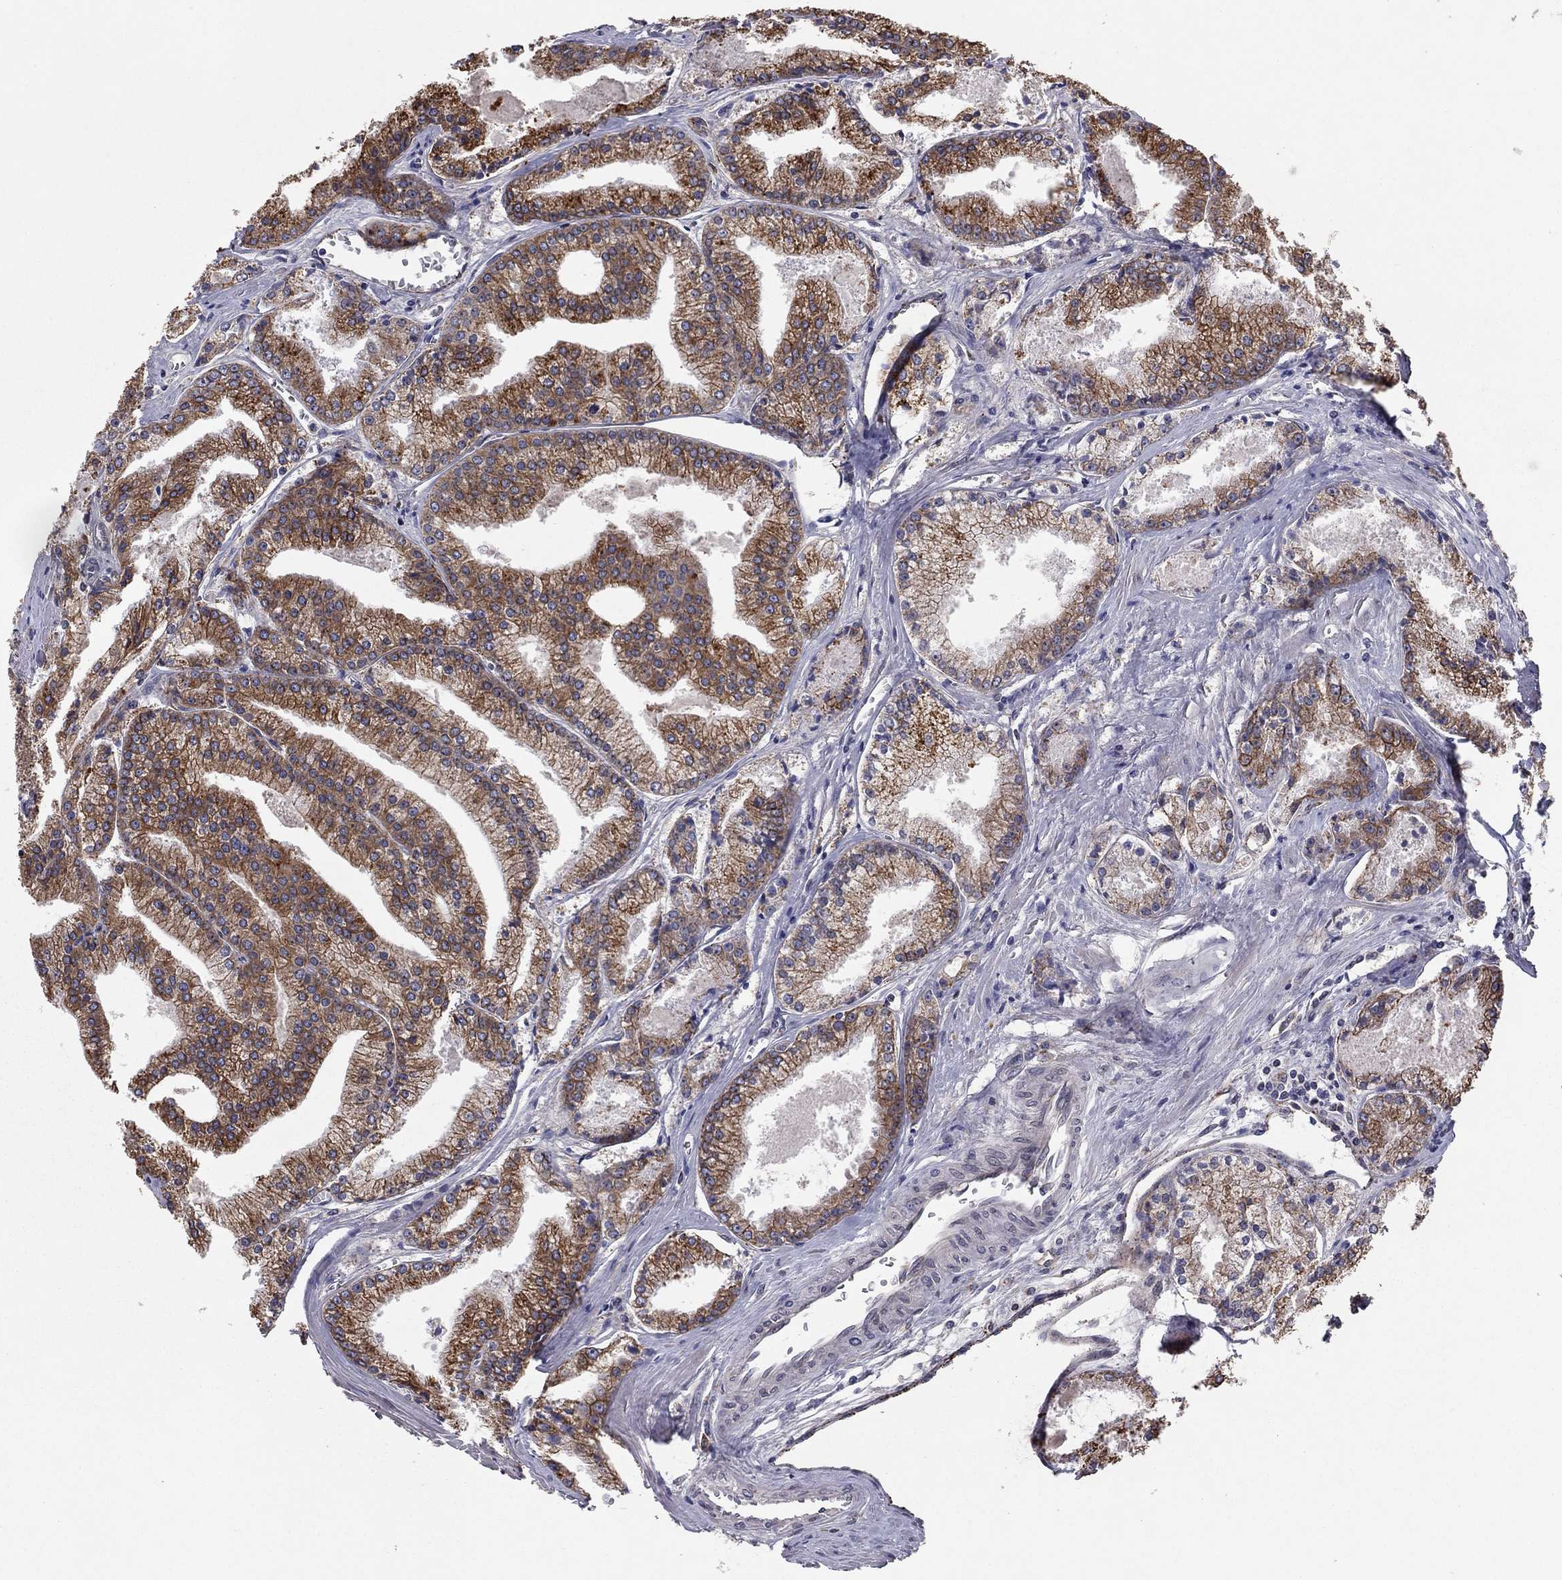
{"staining": {"intensity": "strong", "quantity": "25%-75%", "location": "cytoplasmic/membranous"}, "tissue": "prostate cancer", "cell_type": "Tumor cells", "image_type": "cancer", "snomed": [{"axis": "morphology", "description": "Adenocarcinoma, NOS"}, {"axis": "topography", "description": "Prostate"}], "caption": "Human prostate cancer stained for a protein (brown) reveals strong cytoplasmic/membranous positive positivity in about 25%-75% of tumor cells.", "gene": "YIF1A", "patient": {"sex": "male", "age": 72}}